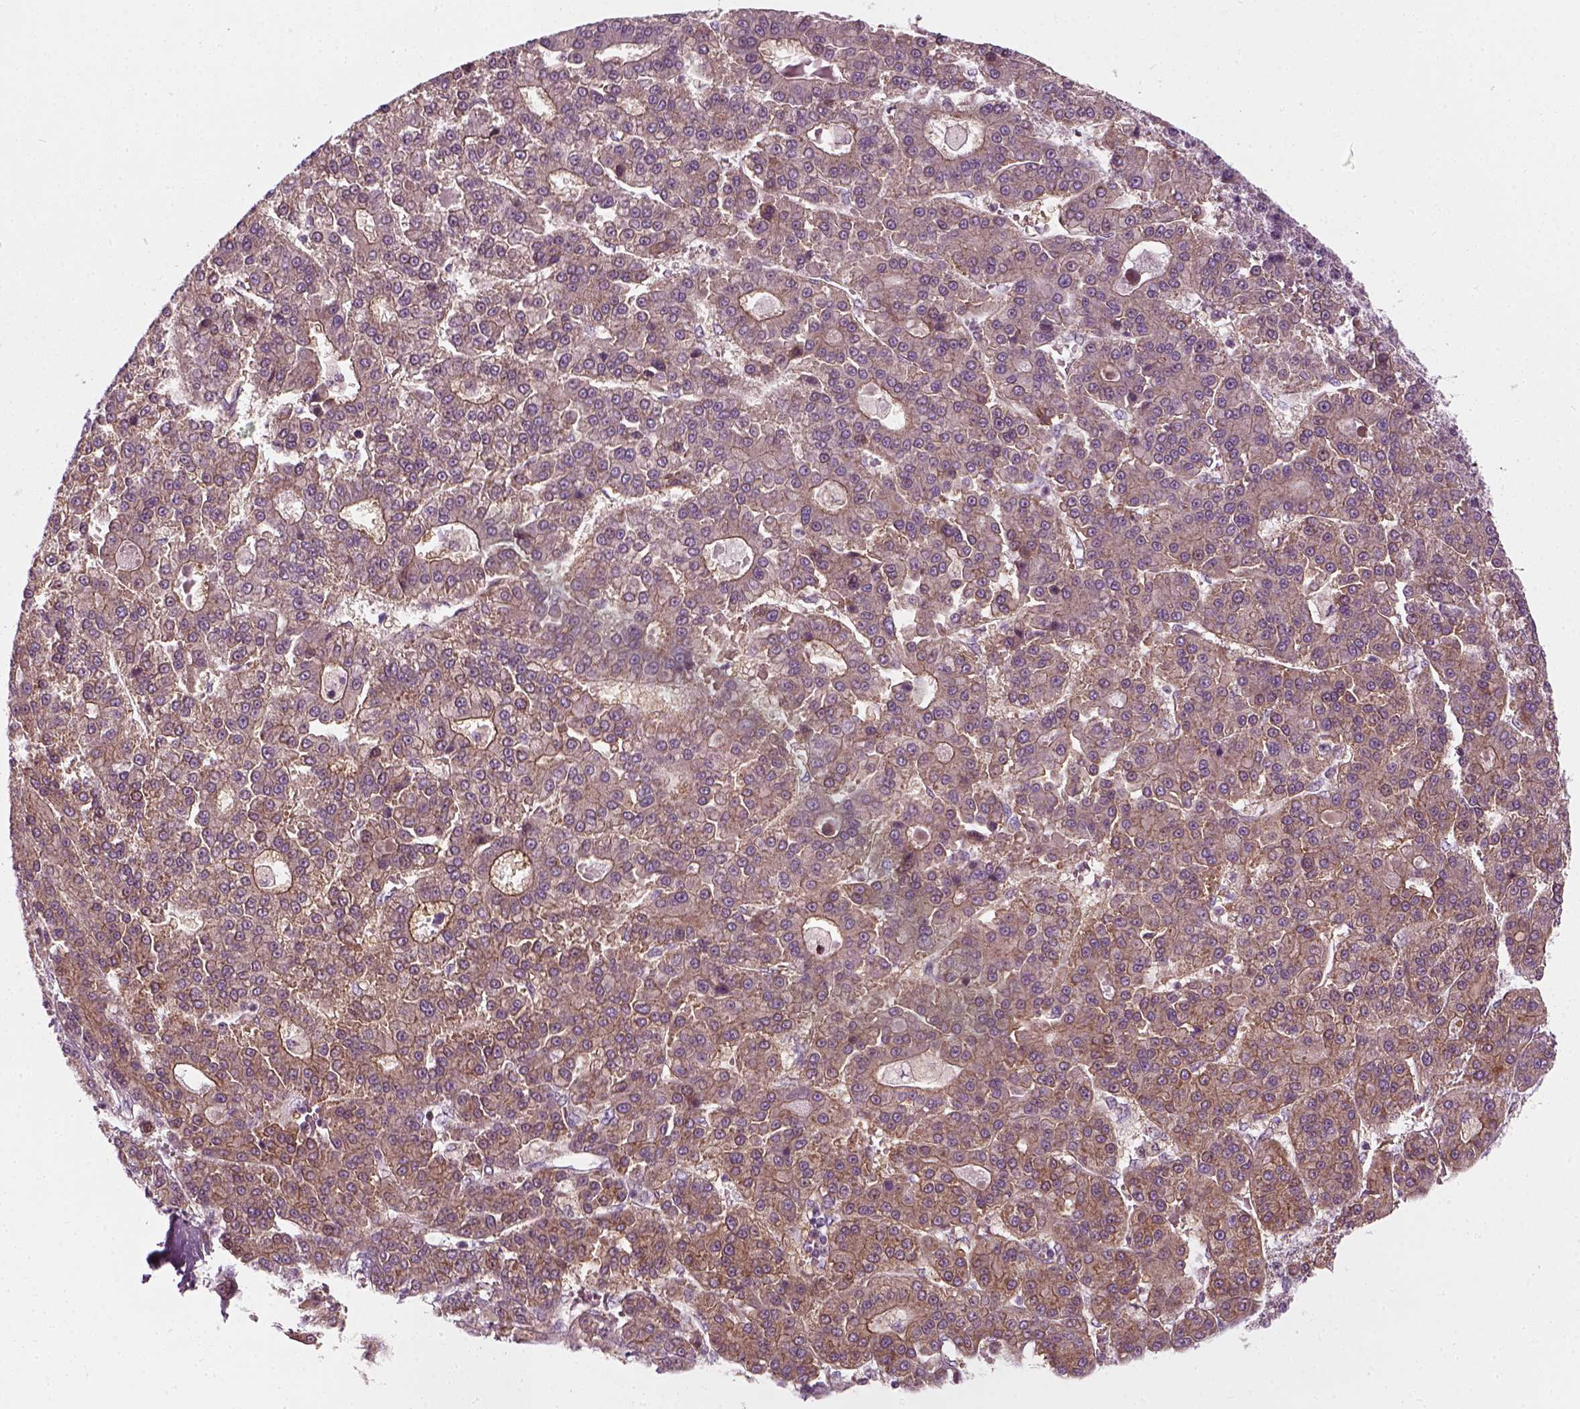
{"staining": {"intensity": "negative", "quantity": "none", "location": "none"}, "tissue": "liver cancer", "cell_type": "Tumor cells", "image_type": "cancer", "snomed": [{"axis": "morphology", "description": "Carcinoma, Hepatocellular, NOS"}, {"axis": "topography", "description": "Liver"}], "caption": "DAB immunohistochemical staining of liver hepatocellular carcinoma shows no significant expression in tumor cells.", "gene": "DNASE1L1", "patient": {"sex": "male", "age": 70}}